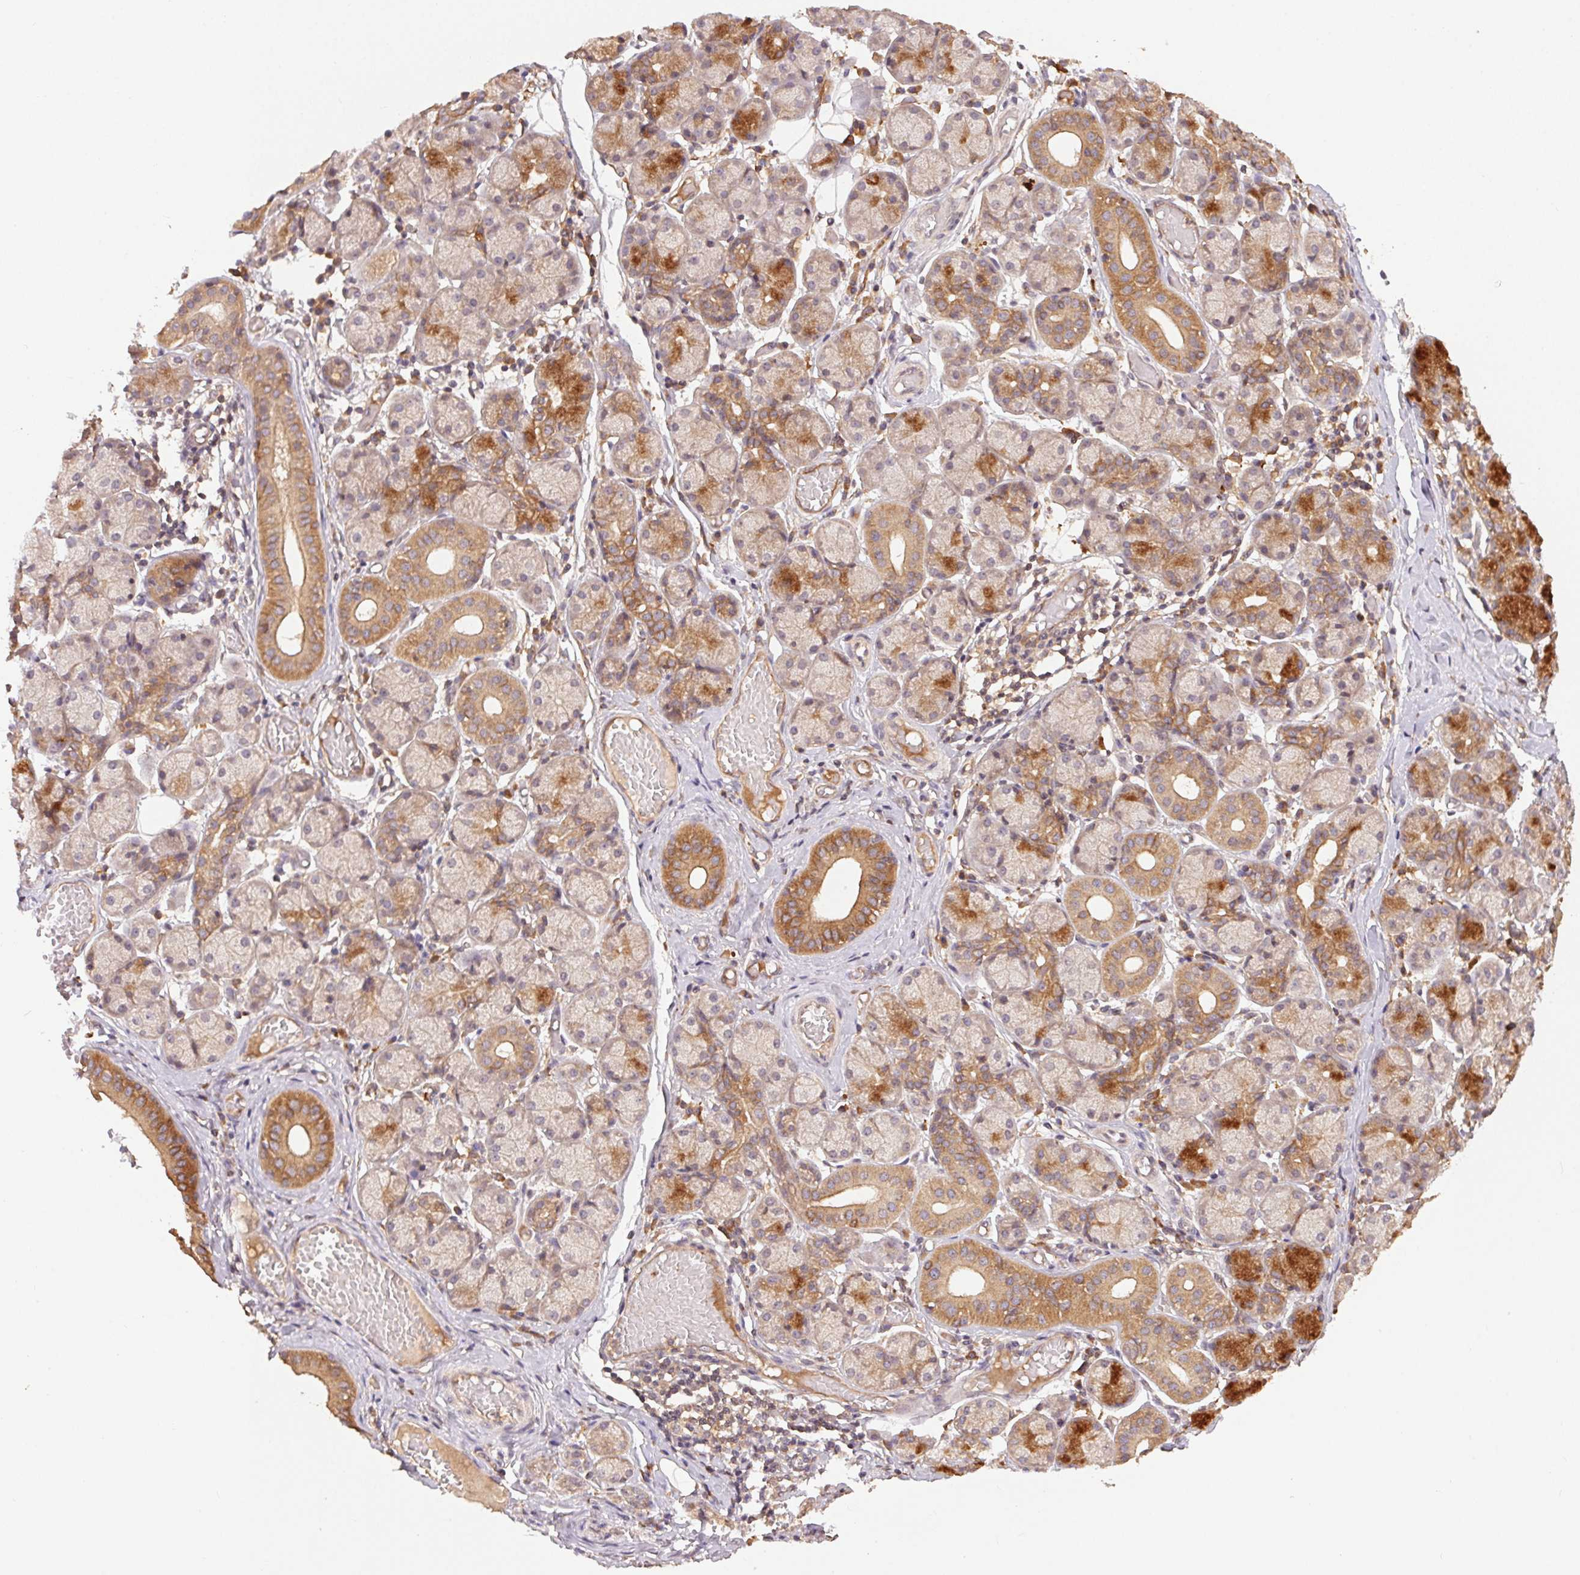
{"staining": {"intensity": "moderate", "quantity": "25%-75%", "location": "cytoplasmic/membranous"}, "tissue": "salivary gland", "cell_type": "Glandular cells", "image_type": "normal", "snomed": [{"axis": "morphology", "description": "Normal tissue, NOS"}, {"axis": "topography", "description": "Salivary gland"}], "caption": "A brown stain shows moderate cytoplasmic/membranous staining of a protein in glandular cells of unremarkable human salivary gland.", "gene": "MAPKAPK2", "patient": {"sex": "female", "age": 24}}